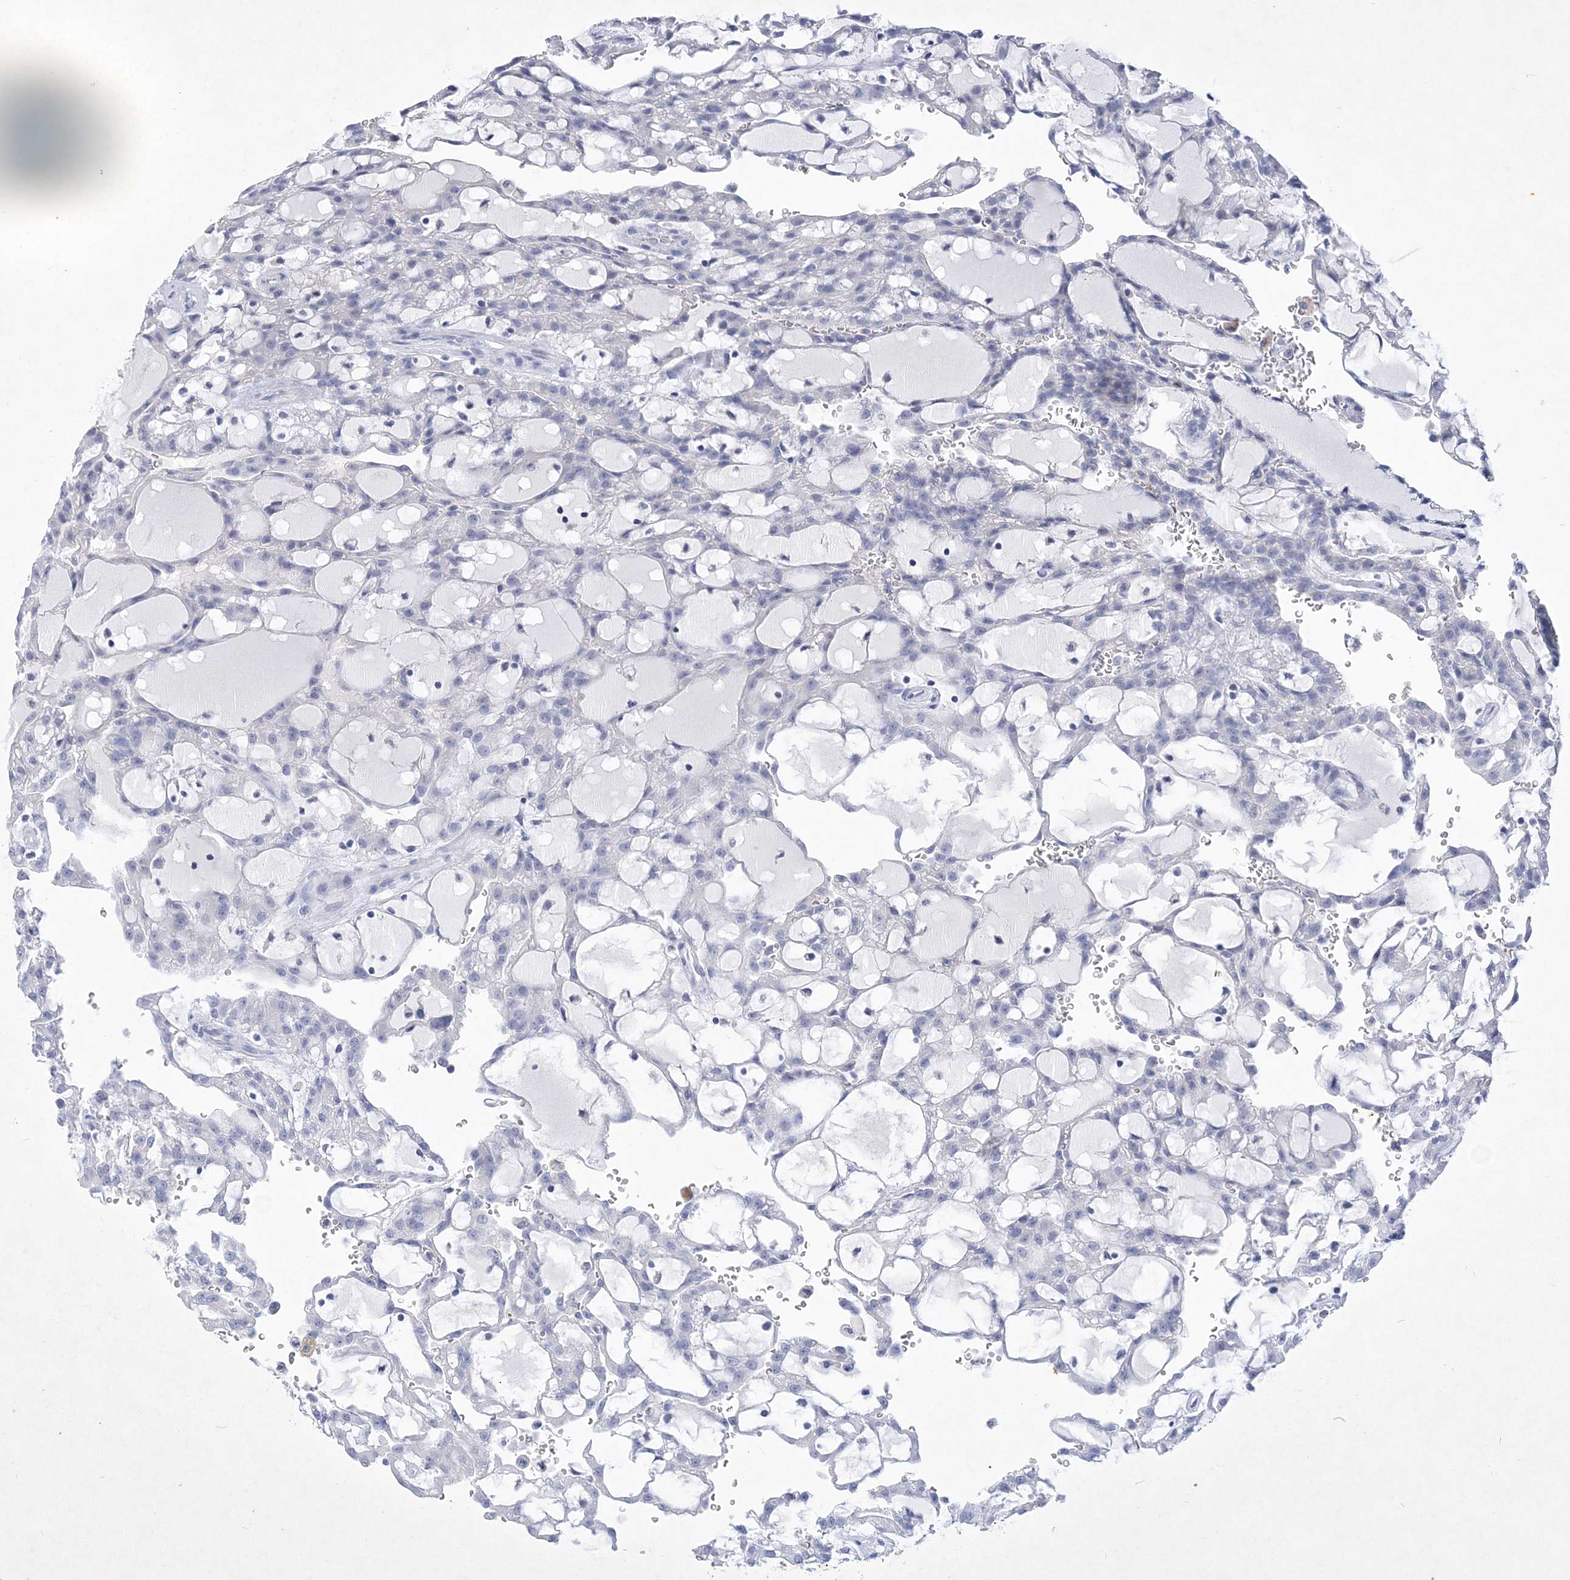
{"staining": {"intensity": "negative", "quantity": "none", "location": "none"}, "tissue": "renal cancer", "cell_type": "Tumor cells", "image_type": "cancer", "snomed": [{"axis": "morphology", "description": "Adenocarcinoma, NOS"}, {"axis": "topography", "description": "Kidney"}], "caption": "High power microscopy photomicrograph of an immunohistochemistry photomicrograph of renal adenocarcinoma, revealing no significant positivity in tumor cells.", "gene": "COPS8", "patient": {"sex": "male", "age": 63}}